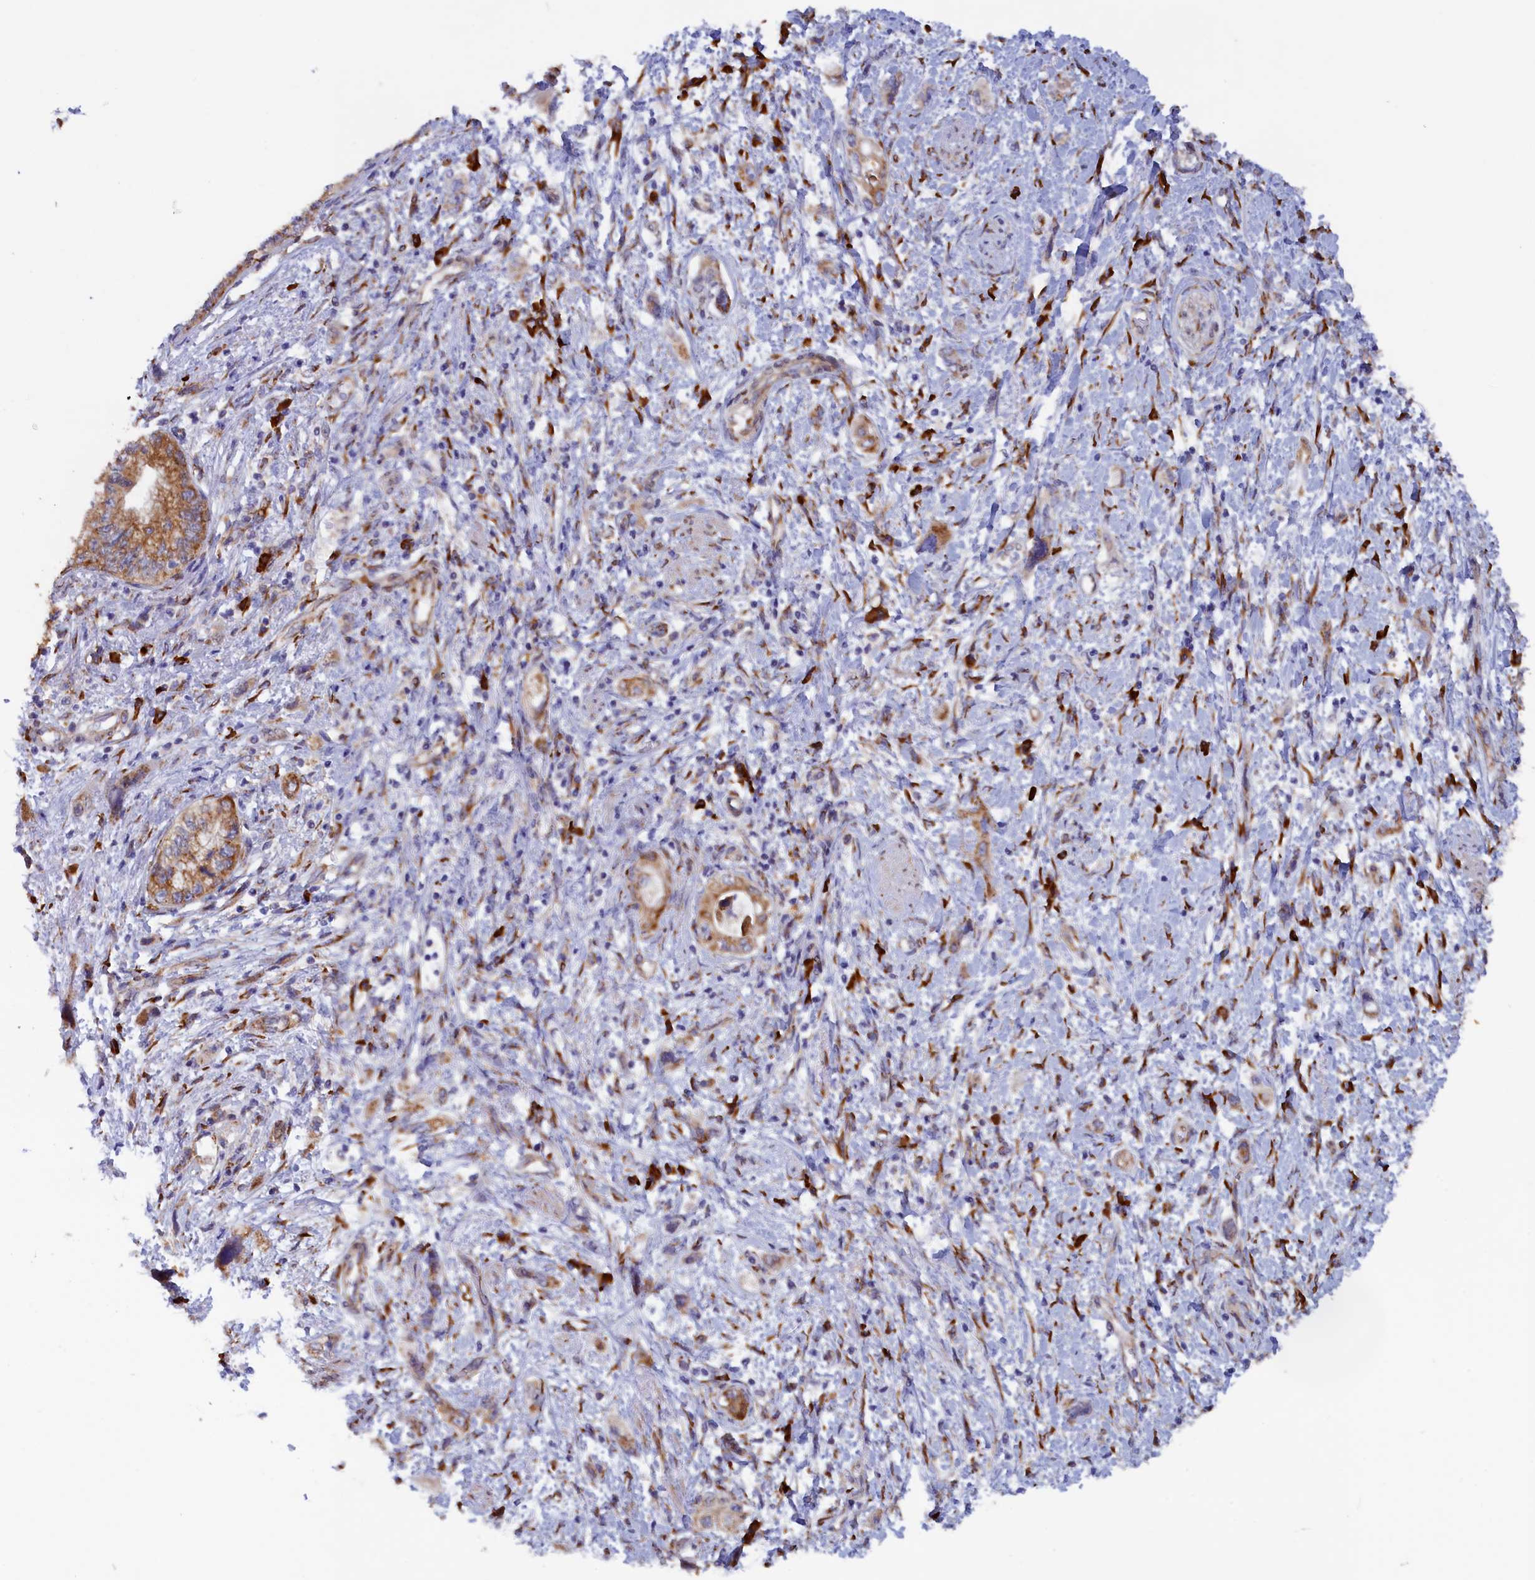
{"staining": {"intensity": "moderate", "quantity": "25%-75%", "location": "cytoplasmic/membranous"}, "tissue": "pancreatic cancer", "cell_type": "Tumor cells", "image_type": "cancer", "snomed": [{"axis": "morphology", "description": "Adenocarcinoma, NOS"}, {"axis": "topography", "description": "Pancreas"}], "caption": "Tumor cells display moderate cytoplasmic/membranous positivity in about 25%-75% of cells in pancreatic cancer (adenocarcinoma).", "gene": "CCDC68", "patient": {"sex": "female", "age": 73}}